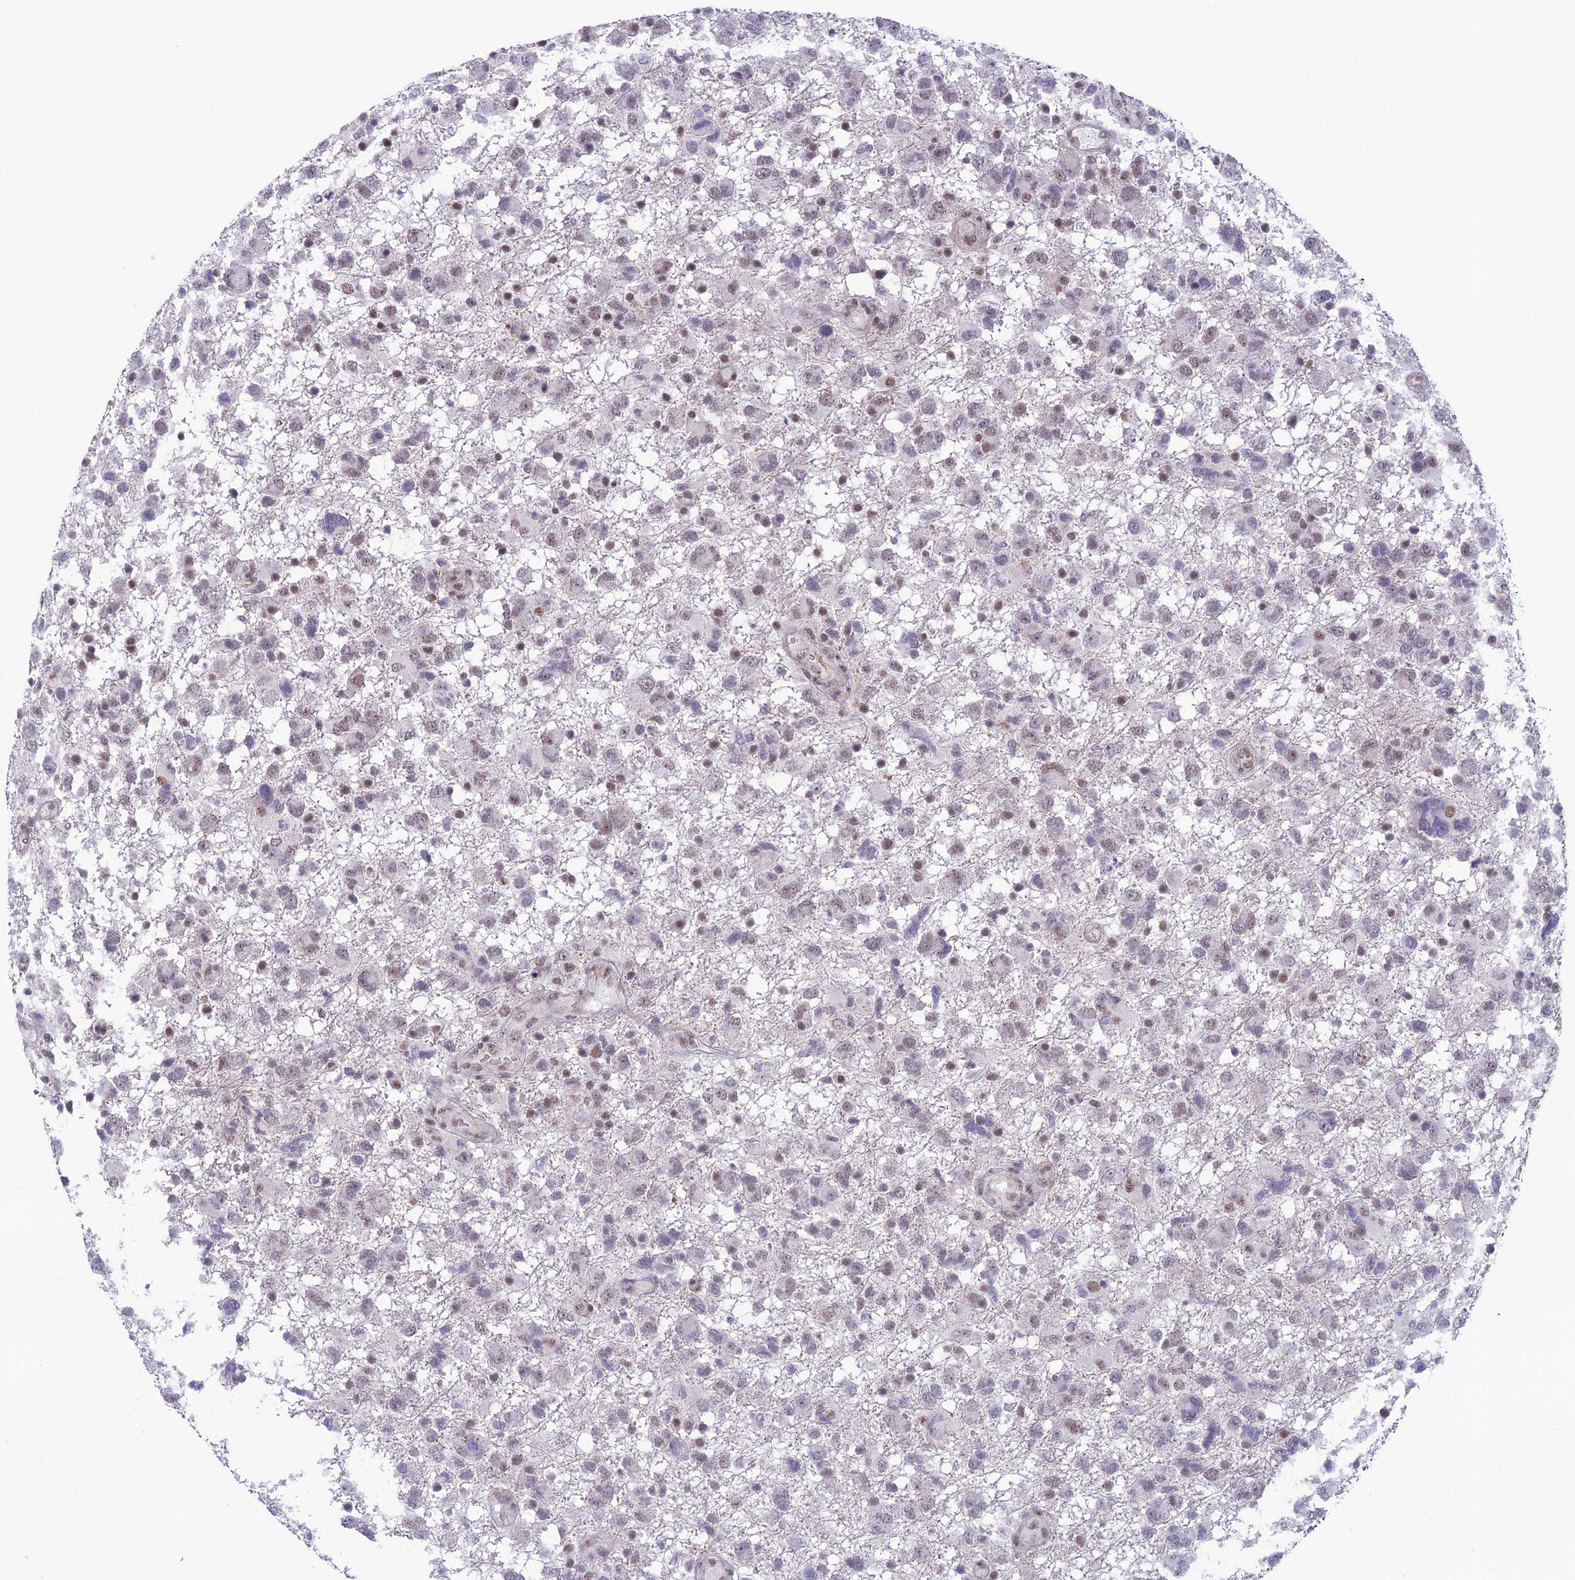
{"staining": {"intensity": "weak", "quantity": "<25%", "location": "nuclear"}, "tissue": "glioma", "cell_type": "Tumor cells", "image_type": "cancer", "snomed": [{"axis": "morphology", "description": "Glioma, malignant, High grade"}, {"axis": "topography", "description": "Brain"}], "caption": "Human glioma stained for a protein using immunohistochemistry demonstrates no expression in tumor cells.", "gene": "COL6A6", "patient": {"sex": "male", "age": 61}}